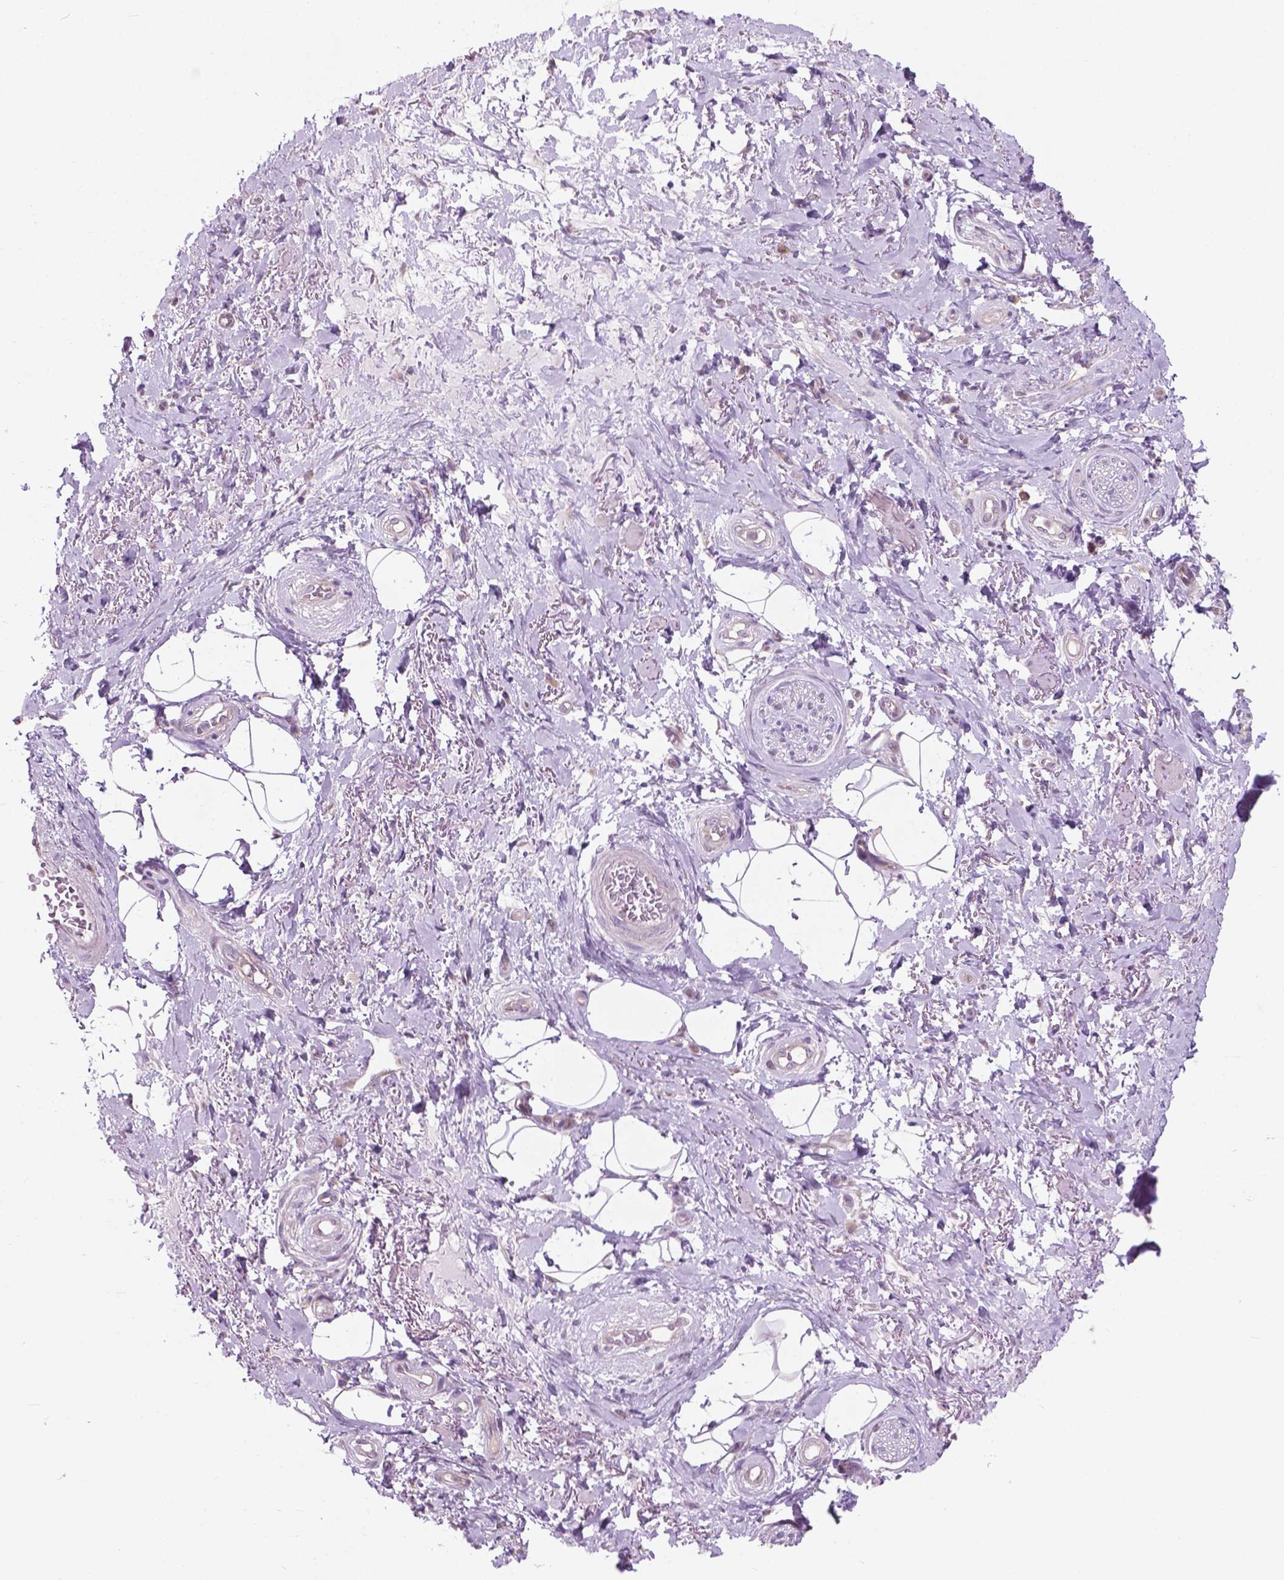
{"staining": {"intensity": "negative", "quantity": "none", "location": "none"}, "tissue": "adipose tissue", "cell_type": "Adipocytes", "image_type": "normal", "snomed": [{"axis": "morphology", "description": "Normal tissue, NOS"}, {"axis": "topography", "description": "Anal"}, {"axis": "topography", "description": "Peripheral nerve tissue"}], "caption": "A photomicrograph of adipose tissue stained for a protein displays no brown staining in adipocytes. (DAB immunohistochemistry (IHC), high magnification).", "gene": "MZT1", "patient": {"sex": "male", "age": 53}}